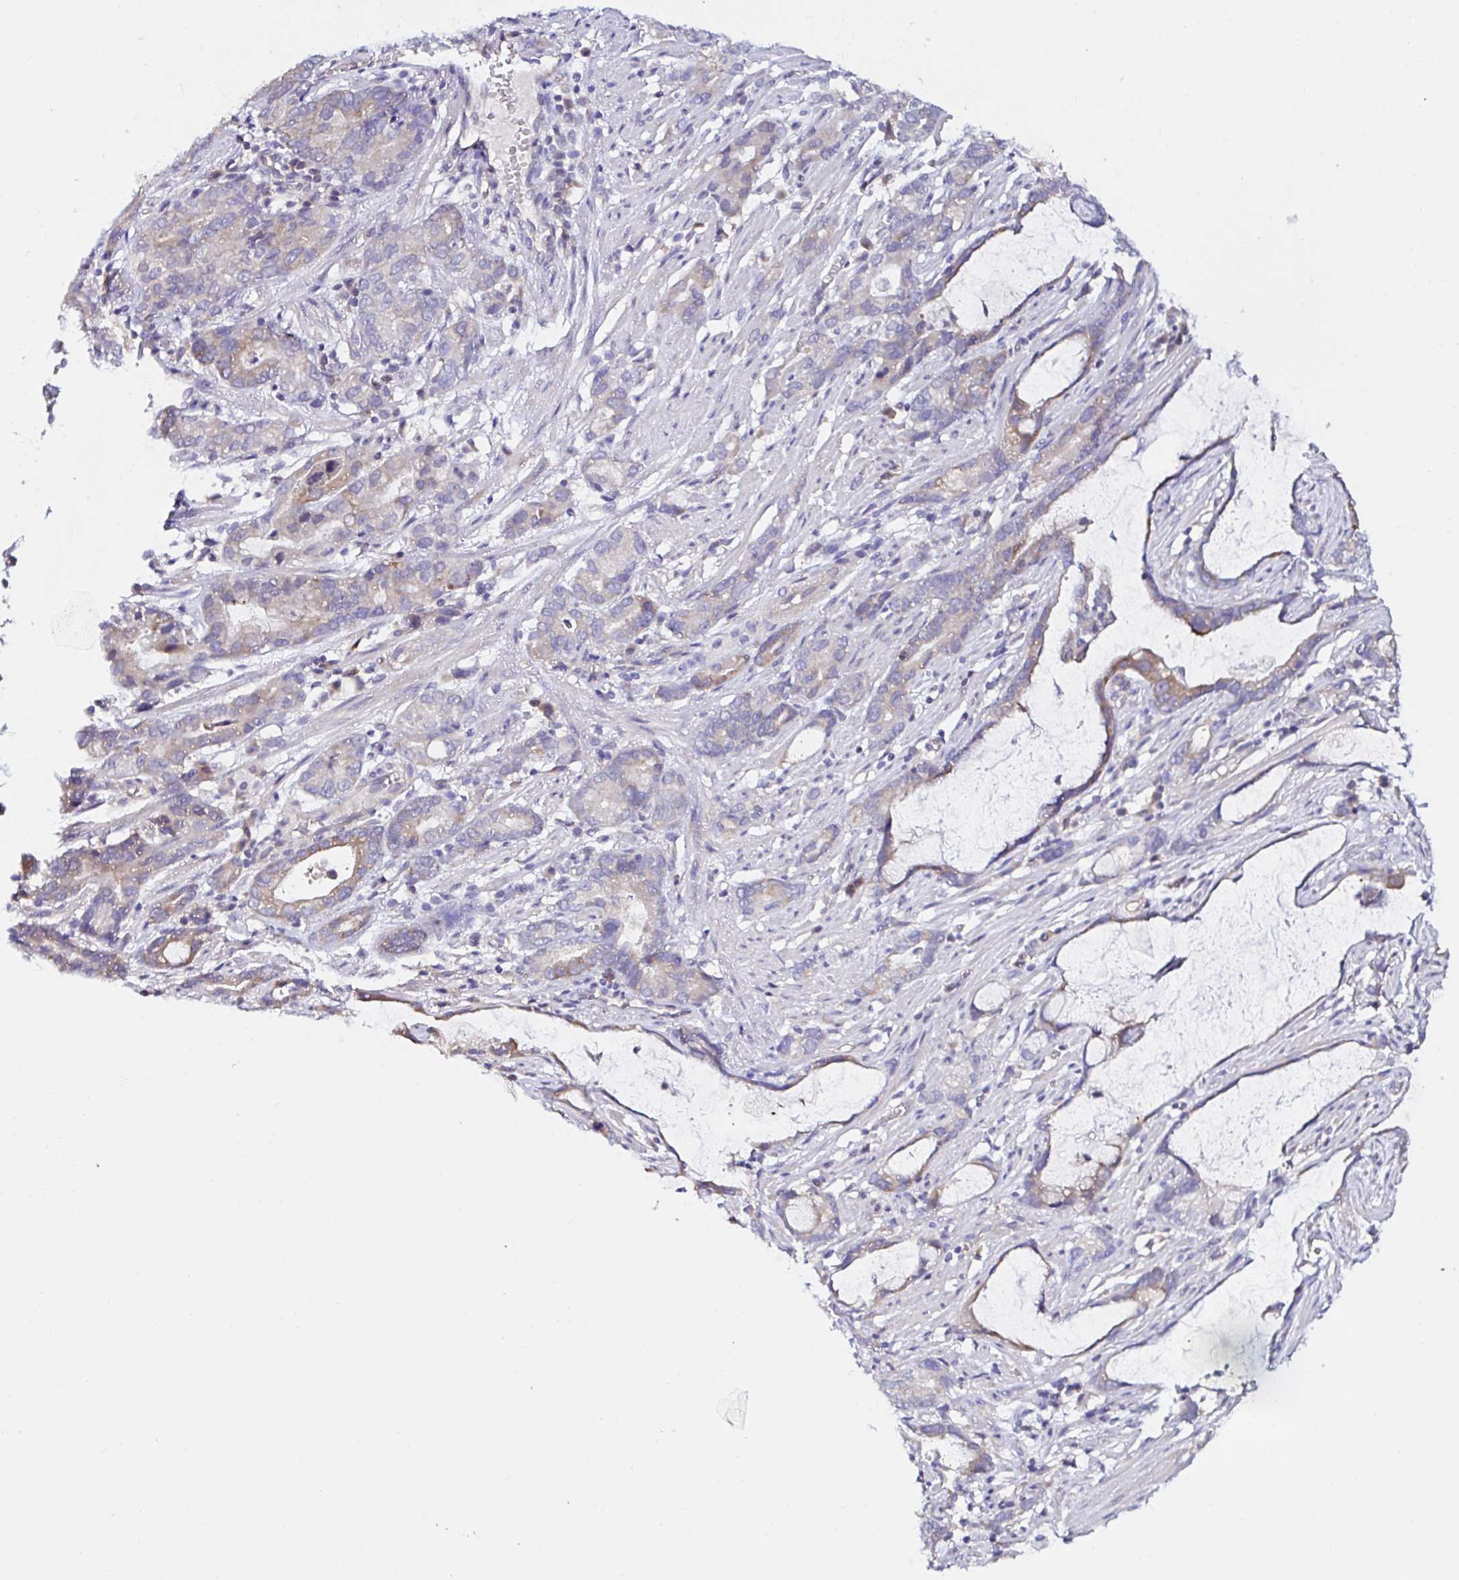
{"staining": {"intensity": "moderate", "quantity": "<25%", "location": "cytoplasmic/membranous"}, "tissue": "stomach cancer", "cell_type": "Tumor cells", "image_type": "cancer", "snomed": [{"axis": "morphology", "description": "Adenocarcinoma, NOS"}, {"axis": "topography", "description": "Stomach"}], "caption": "Adenocarcinoma (stomach) was stained to show a protein in brown. There is low levels of moderate cytoplasmic/membranous expression in about <25% of tumor cells.", "gene": "RSRP1", "patient": {"sex": "male", "age": 55}}